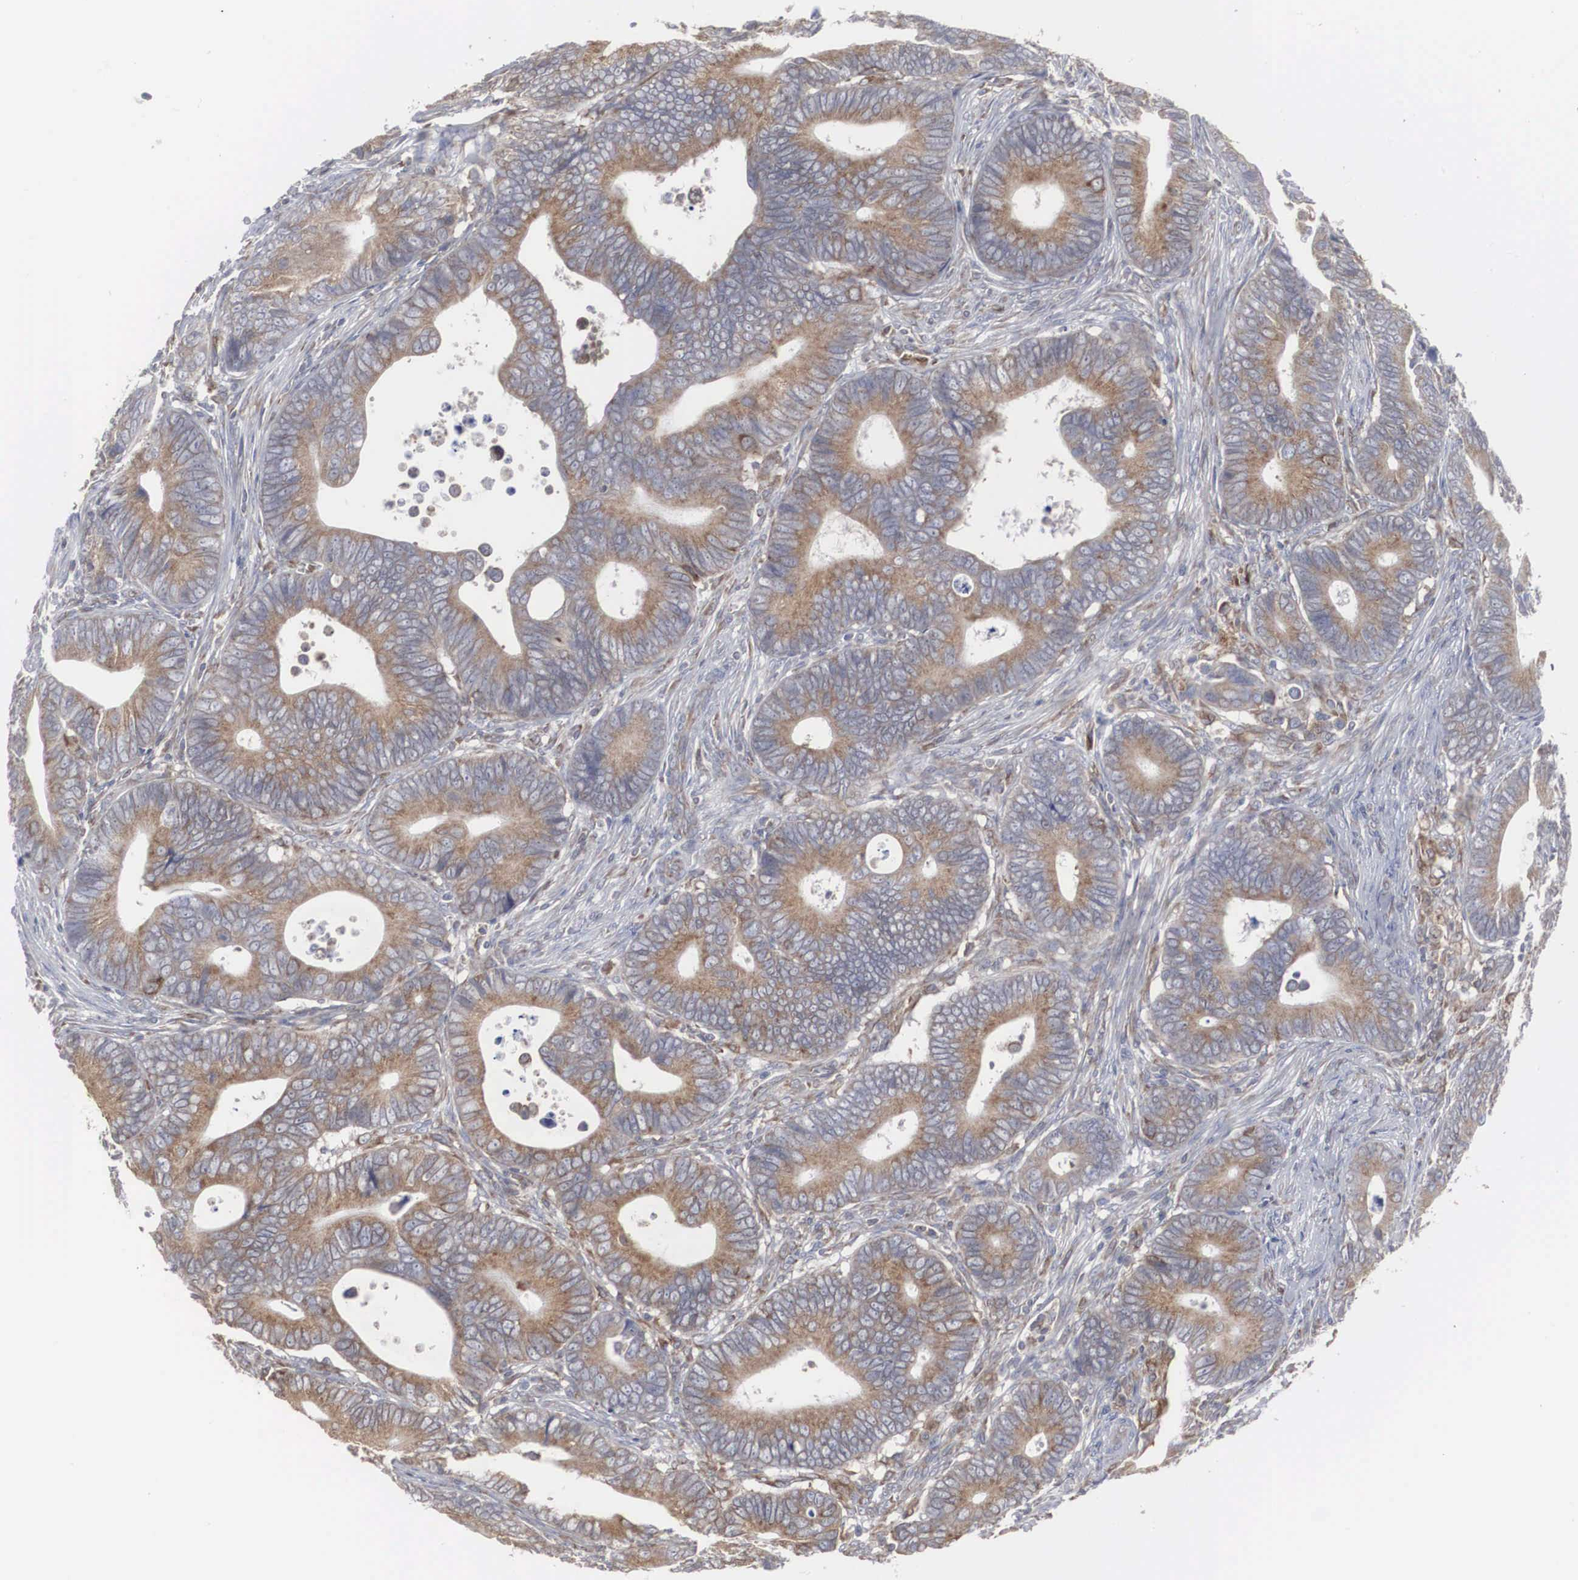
{"staining": {"intensity": "strong", "quantity": "25%-75%", "location": "cytoplasmic/membranous"}, "tissue": "colorectal cancer", "cell_type": "Tumor cells", "image_type": "cancer", "snomed": [{"axis": "morphology", "description": "Adenocarcinoma, NOS"}, {"axis": "topography", "description": "Colon"}], "caption": "This is an image of immunohistochemistry (IHC) staining of colorectal cancer (adenocarcinoma), which shows strong expression in the cytoplasmic/membranous of tumor cells.", "gene": "MIA2", "patient": {"sex": "female", "age": 78}}